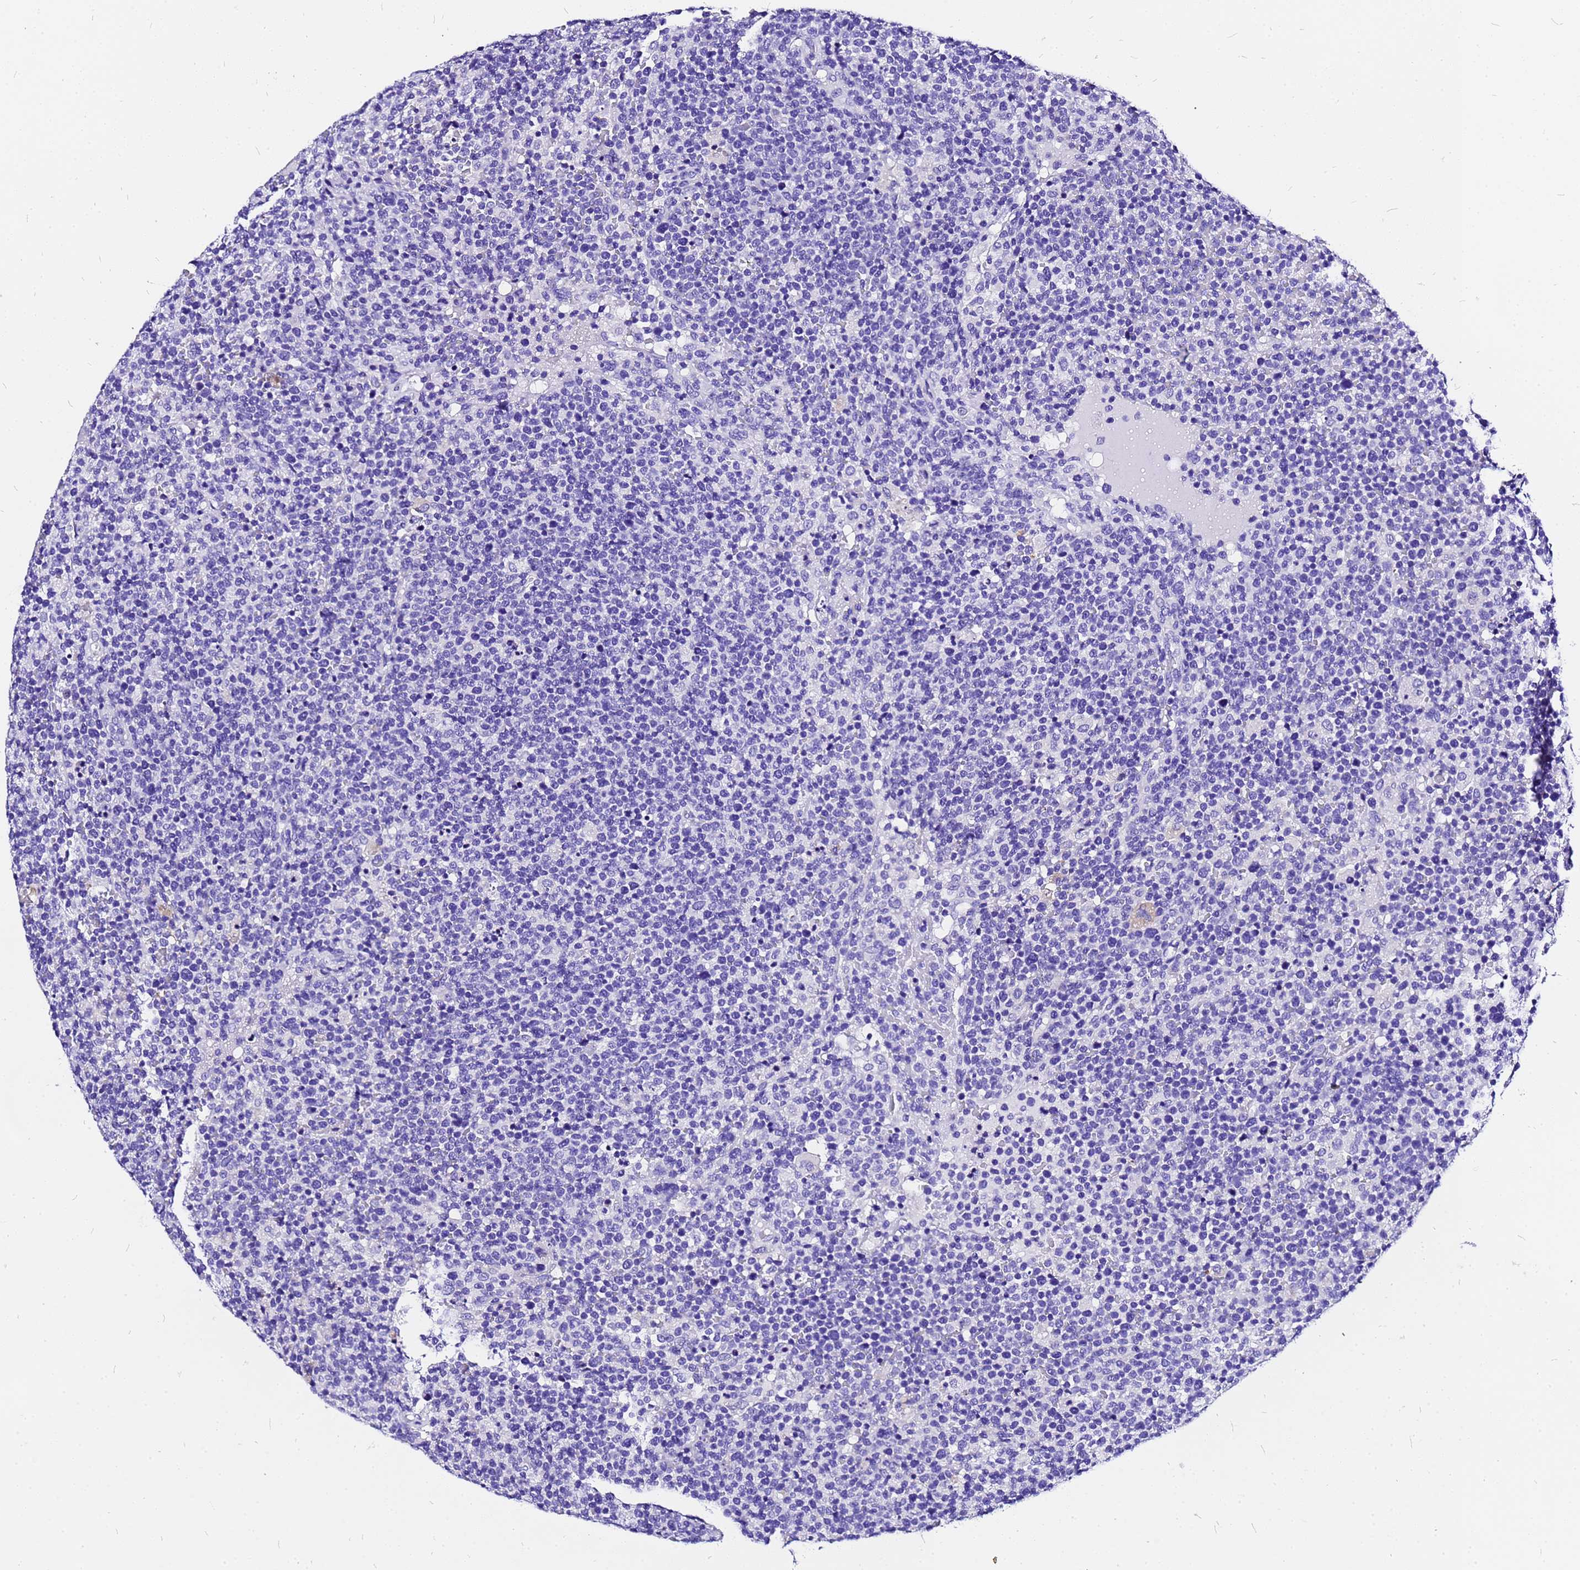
{"staining": {"intensity": "negative", "quantity": "none", "location": "none"}, "tissue": "lymphoma", "cell_type": "Tumor cells", "image_type": "cancer", "snomed": [{"axis": "morphology", "description": "Malignant lymphoma, non-Hodgkin's type, High grade"}, {"axis": "topography", "description": "Lymph node"}], "caption": "A high-resolution micrograph shows IHC staining of malignant lymphoma, non-Hodgkin's type (high-grade), which reveals no significant staining in tumor cells.", "gene": "HERC4", "patient": {"sex": "male", "age": 61}}